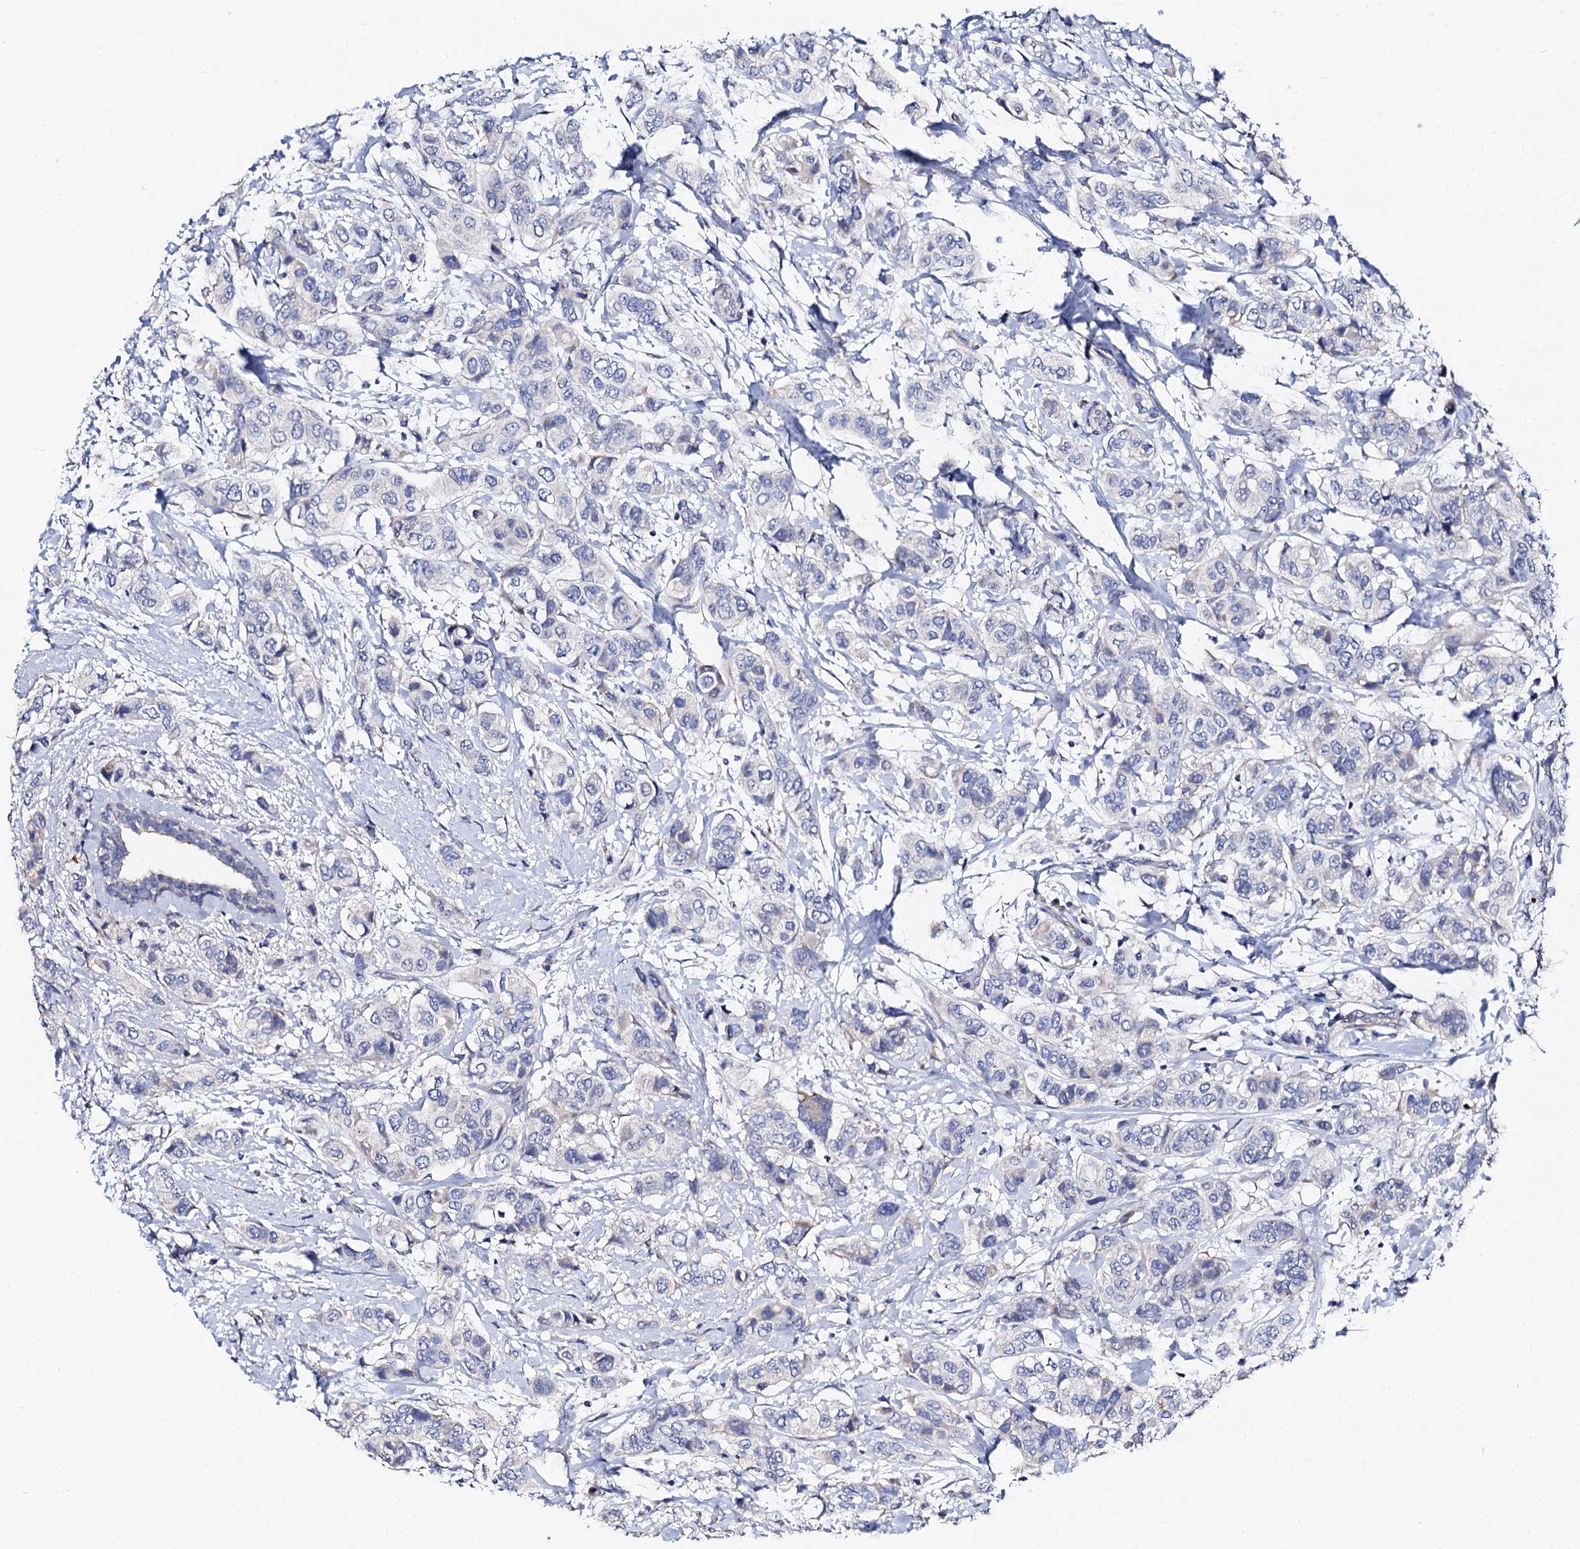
{"staining": {"intensity": "negative", "quantity": "none", "location": "none"}, "tissue": "breast cancer", "cell_type": "Tumor cells", "image_type": "cancer", "snomed": [{"axis": "morphology", "description": "Lobular carcinoma"}, {"axis": "topography", "description": "Breast"}], "caption": "A histopathology image of human lobular carcinoma (breast) is negative for staining in tumor cells.", "gene": "FREM3", "patient": {"sex": "female", "age": 51}}